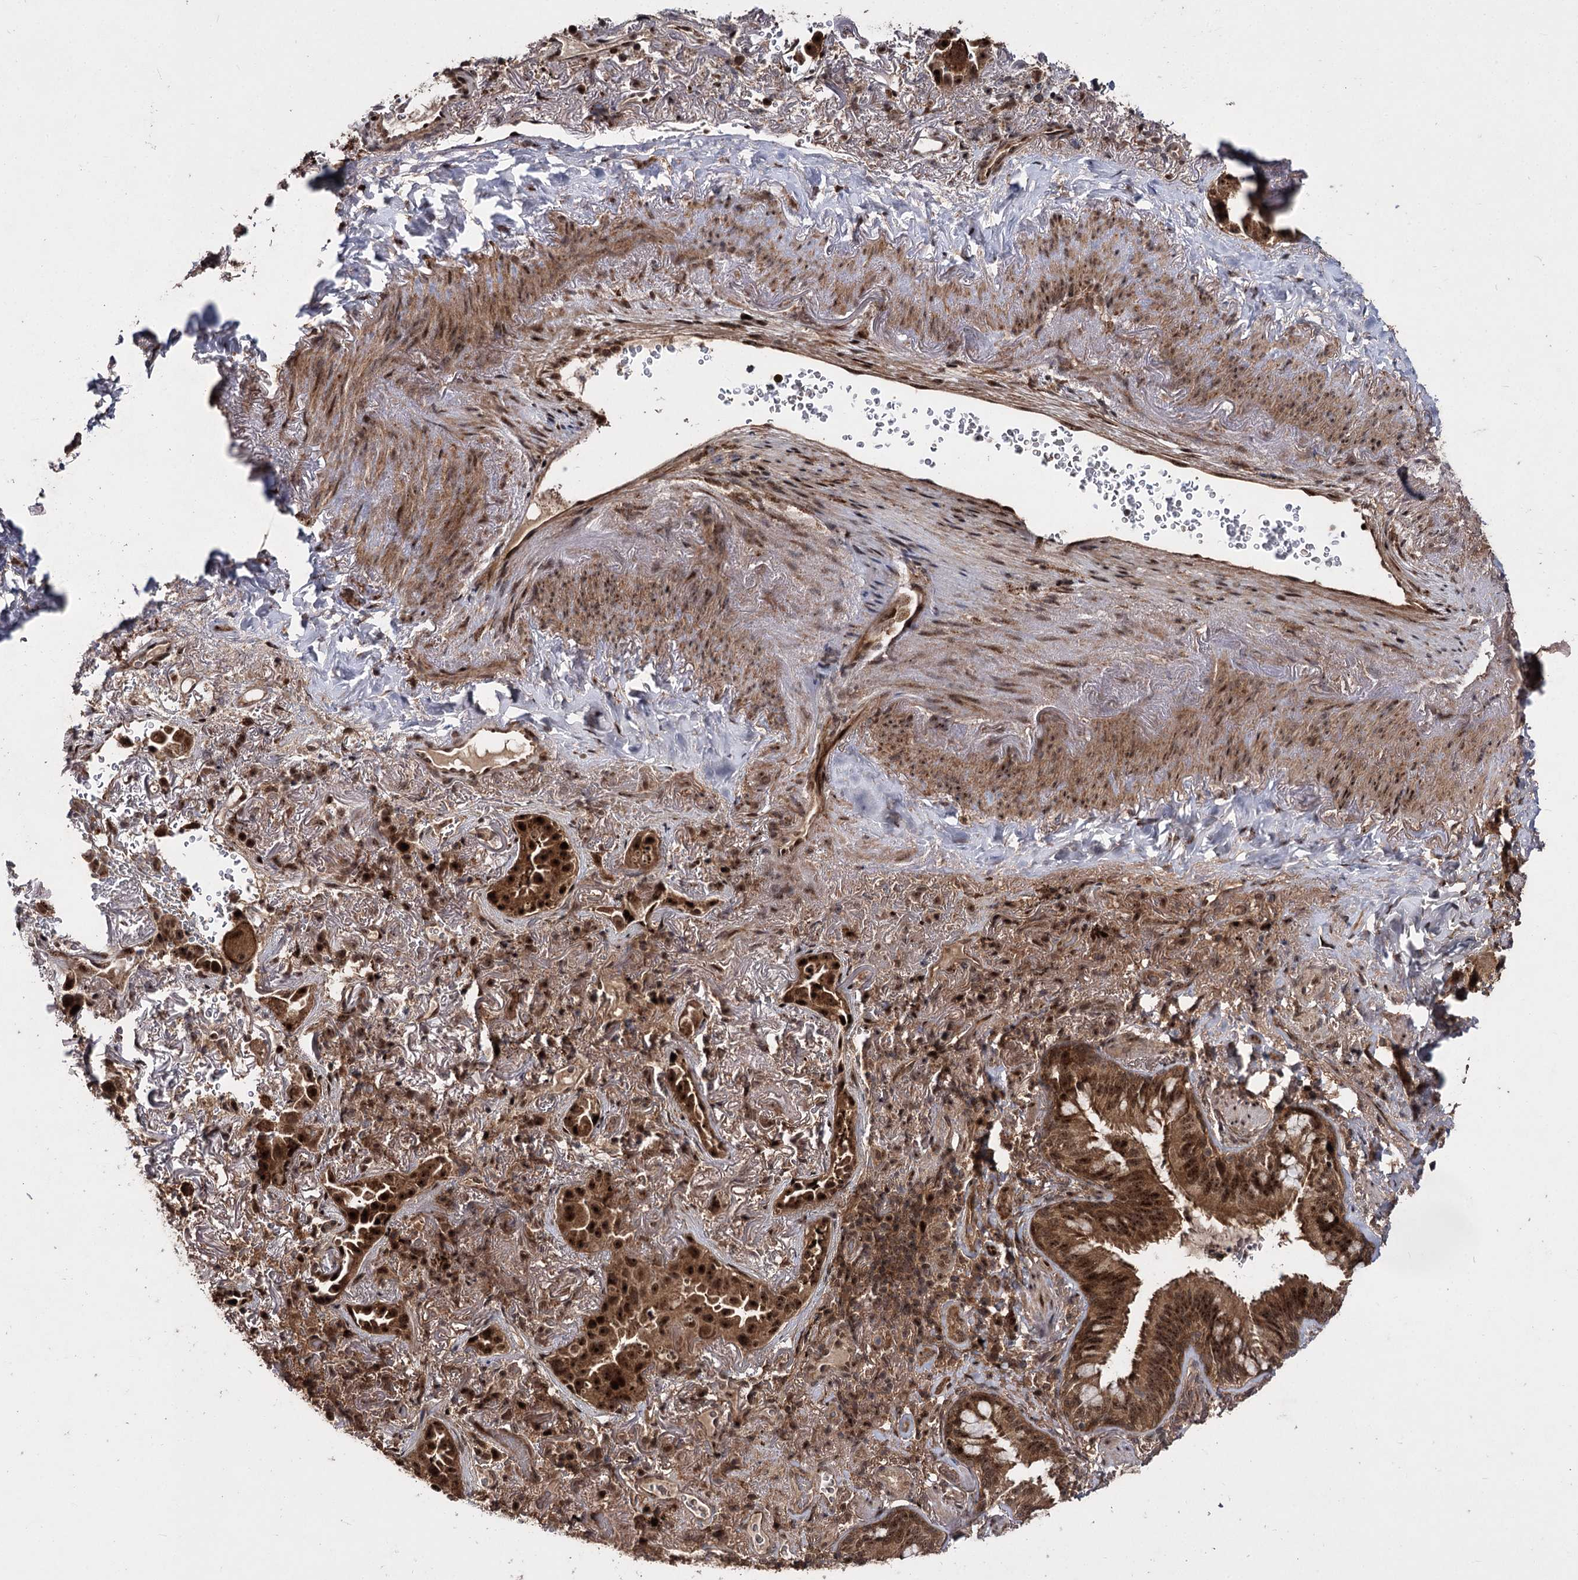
{"staining": {"intensity": "strong", "quantity": ">75%", "location": "cytoplasmic/membranous,nuclear"}, "tissue": "lung cancer", "cell_type": "Tumor cells", "image_type": "cancer", "snomed": [{"axis": "morphology", "description": "Adenocarcinoma, NOS"}, {"axis": "topography", "description": "Lung"}], "caption": "Immunohistochemical staining of lung cancer (adenocarcinoma) exhibits high levels of strong cytoplasmic/membranous and nuclear protein staining in about >75% of tumor cells. Using DAB (brown) and hematoxylin (blue) stains, captured at high magnification using brightfield microscopy.", "gene": "MKNK2", "patient": {"sex": "female", "age": 69}}